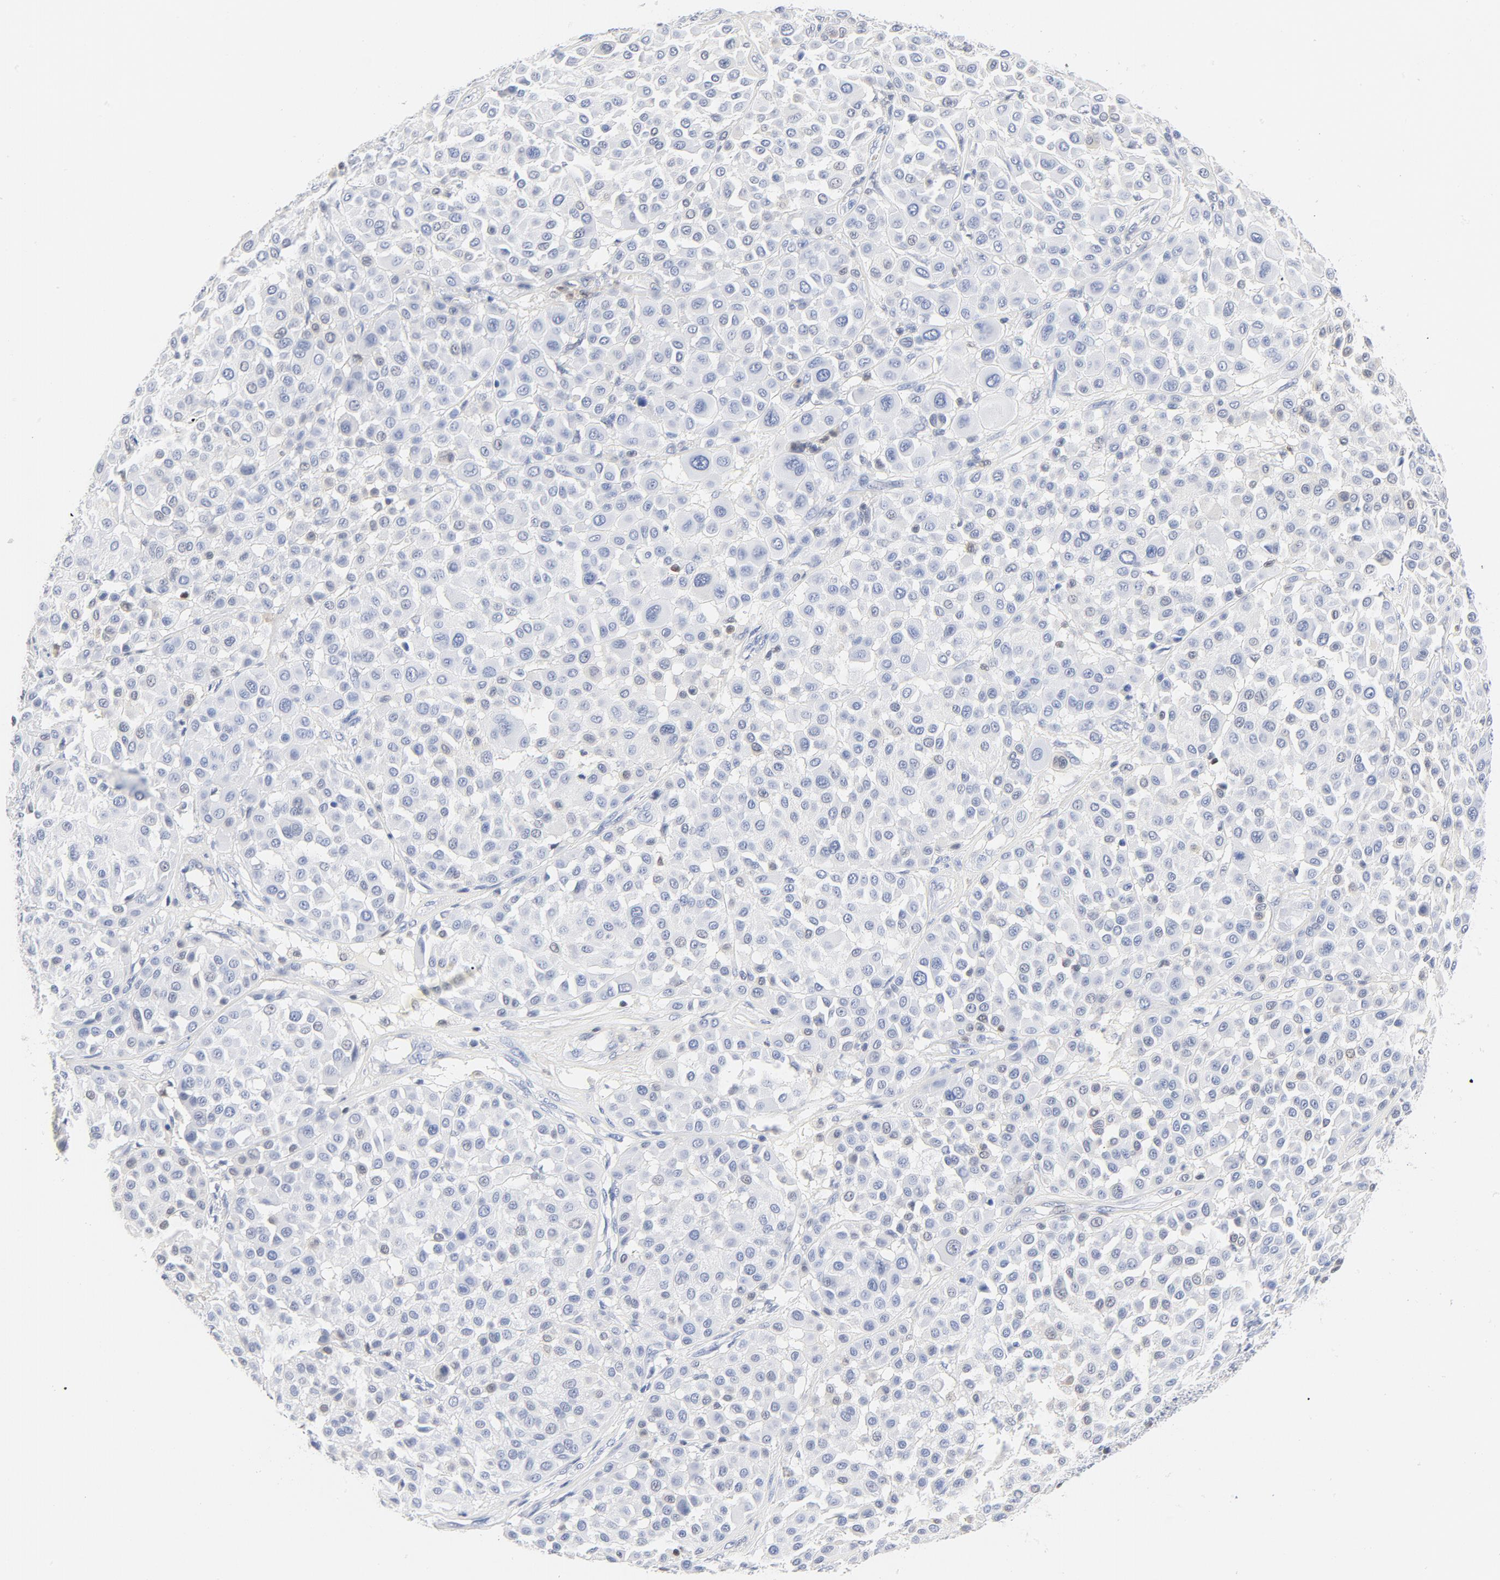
{"staining": {"intensity": "weak", "quantity": "<25%", "location": "cytoplasmic/membranous"}, "tissue": "melanoma", "cell_type": "Tumor cells", "image_type": "cancer", "snomed": [{"axis": "morphology", "description": "Malignant melanoma, Metastatic site"}, {"axis": "topography", "description": "Soft tissue"}], "caption": "Immunohistochemical staining of human malignant melanoma (metastatic site) reveals no significant positivity in tumor cells.", "gene": "CDKN1B", "patient": {"sex": "male", "age": 41}}